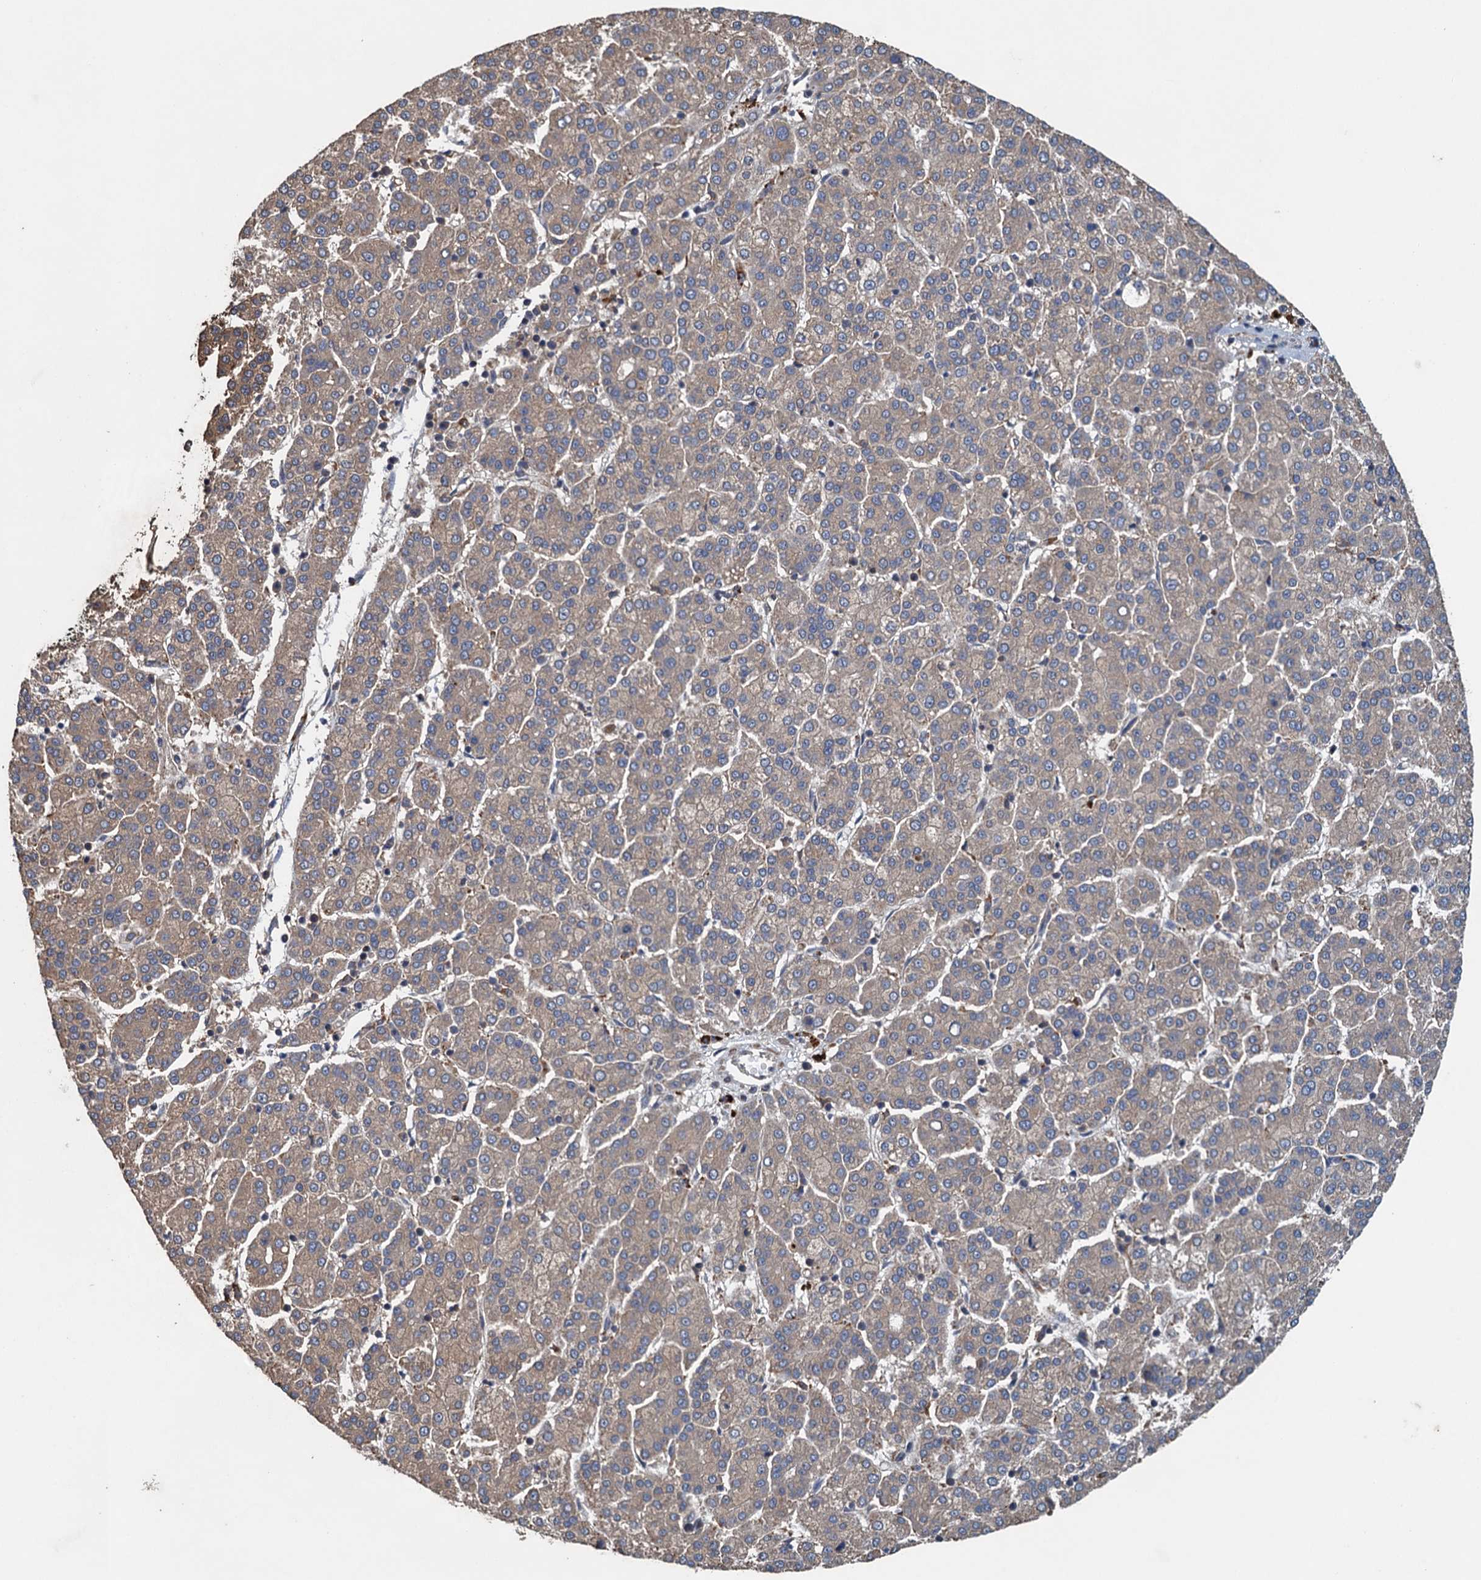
{"staining": {"intensity": "weak", "quantity": "25%-75%", "location": "cytoplasmic/membranous"}, "tissue": "liver cancer", "cell_type": "Tumor cells", "image_type": "cancer", "snomed": [{"axis": "morphology", "description": "Carcinoma, Hepatocellular, NOS"}, {"axis": "topography", "description": "Liver"}], "caption": "A histopathology image of liver hepatocellular carcinoma stained for a protein demonstrates weak cytoplasmic/membranous brown staining in tumor cells.", "gene": "CNTN5", "patient": {"sex": "female", "age": 58}}